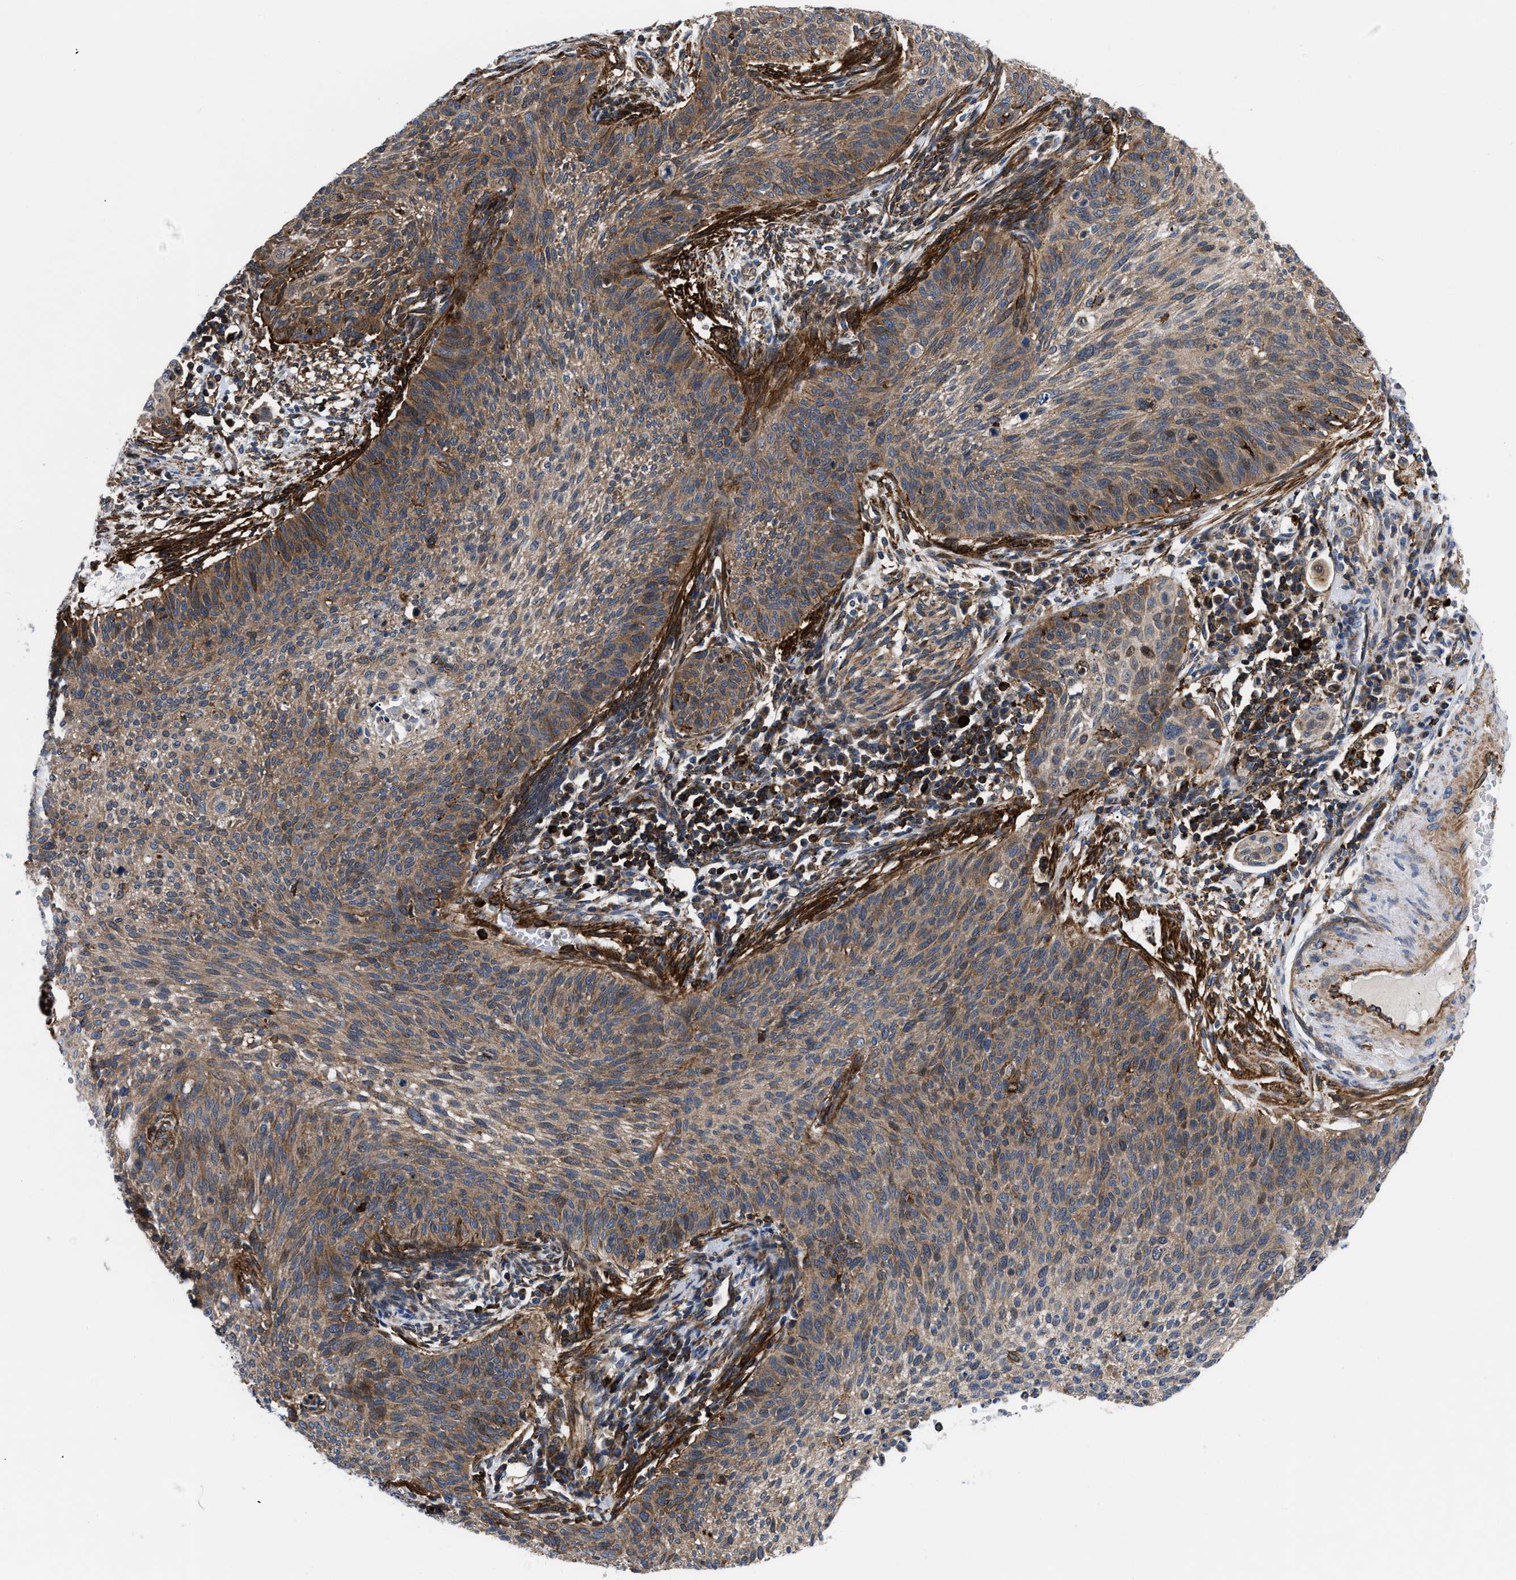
{"staining": {"intensity": "moderate", "quantity": ">75%", "location": "cytoplasmic/membranous"}, "tissue": "cervical cancer", "cell_type": "Tumor cells", "image_type": "cancer", "snomed": [{"axis": "morphology", "description": "Squamous cell carcinoma, NOS"}, {"axis": "topography", "description": "Cervix"}], "caption": "Cervical squamous cell carcinoma stained with immunohistochemistry demonstrates moderate cytoplasmic/membranous staining in approximately >75% of tumor cells.", "gene": "SPAST", "patient": {"sex": "female", "age": 70}}